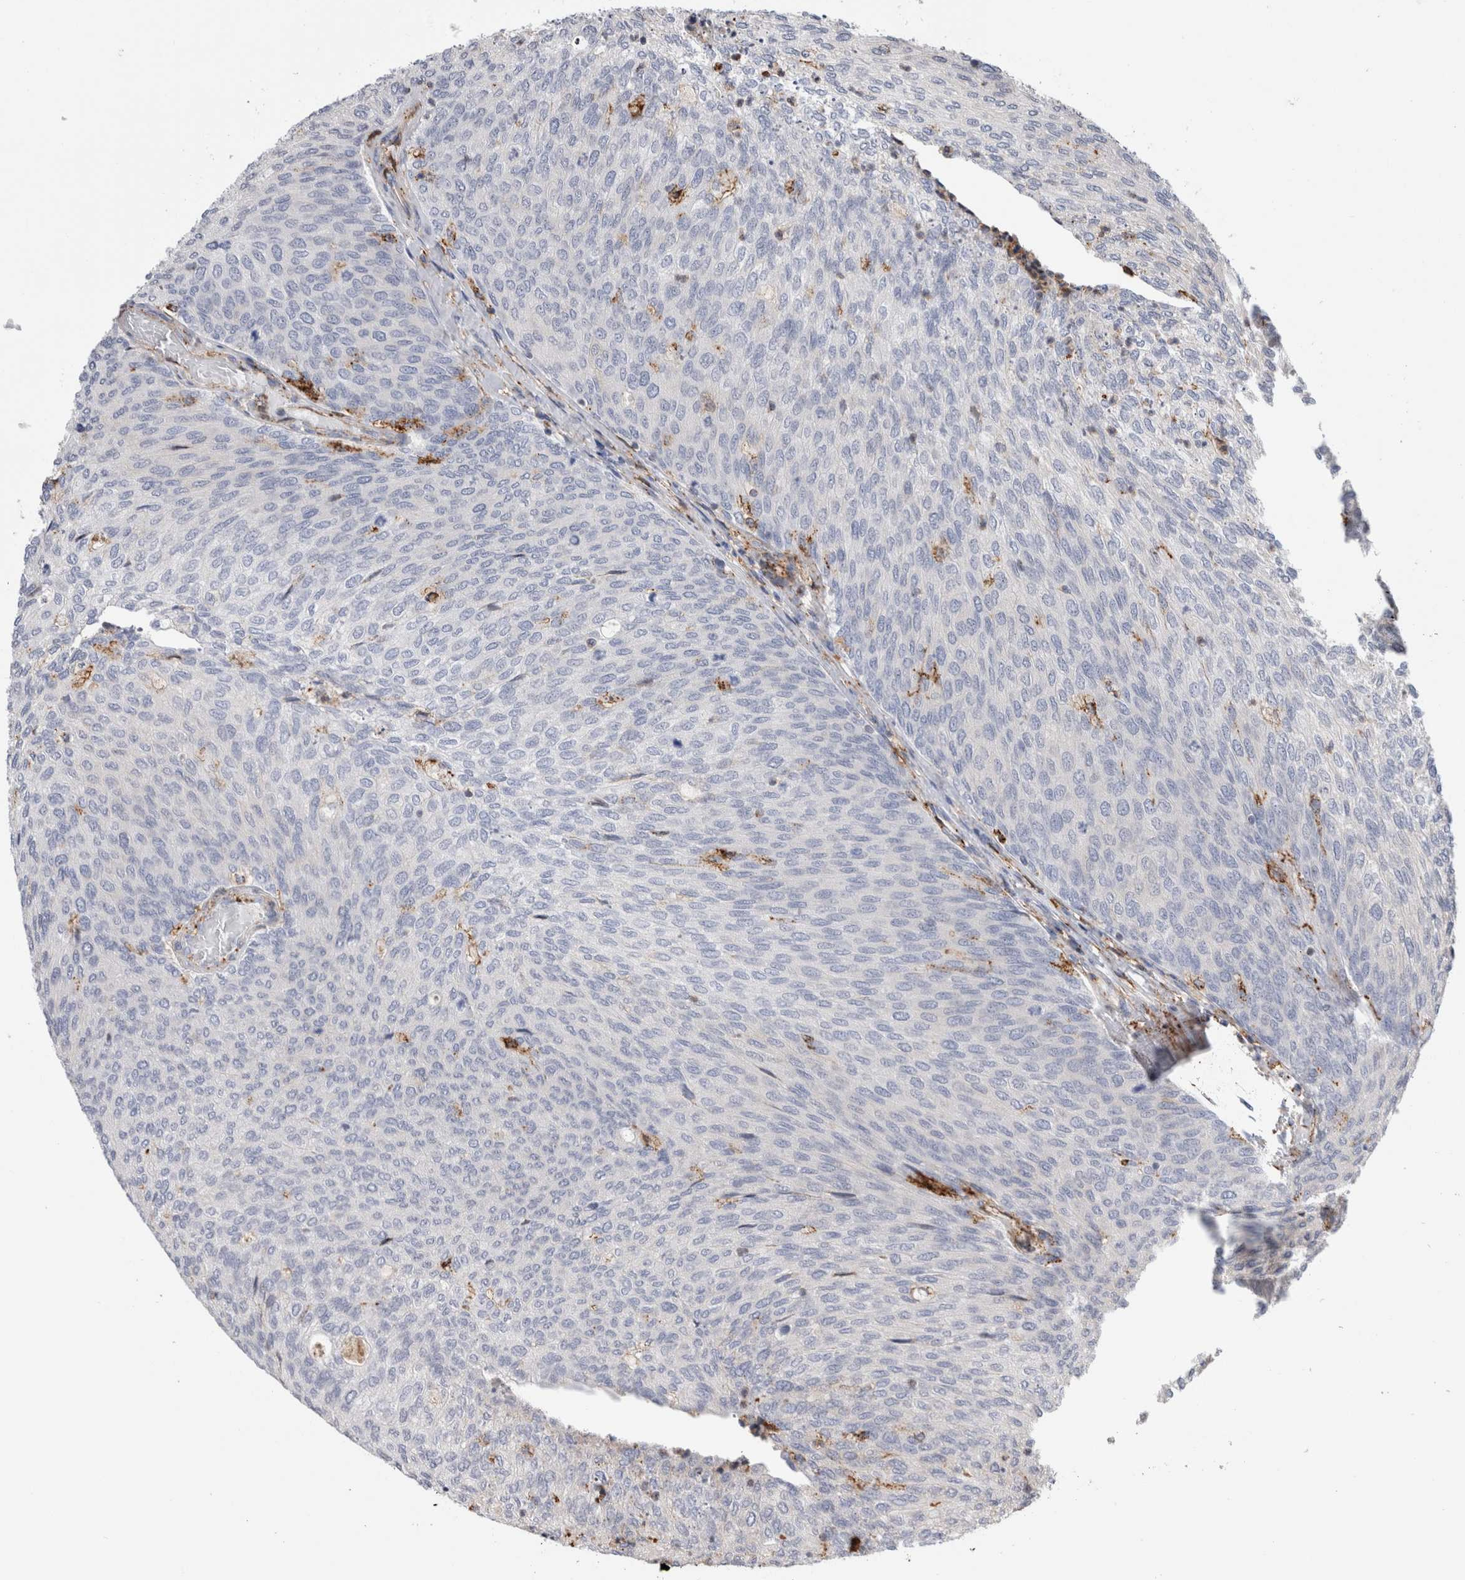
{"staining": {"intensity": "negative", "quantity": "none", "location": "none"}, "tissue": "urothelial cancer", "cell_type": "Tumor cells", "image_type": "cancer", "snomed": [{"axis": "morphology", "description": "Urothelial carcinoma, Low grade"}, {"axis": "topography", "description": "Urinary bladder"}], "caption": "A micrograph of urothelial cancer stained for a protein reveals no brown staining in tumor cells.", "gene": "CCDC88B", "patient": {"sex": "female", "age": 79}}